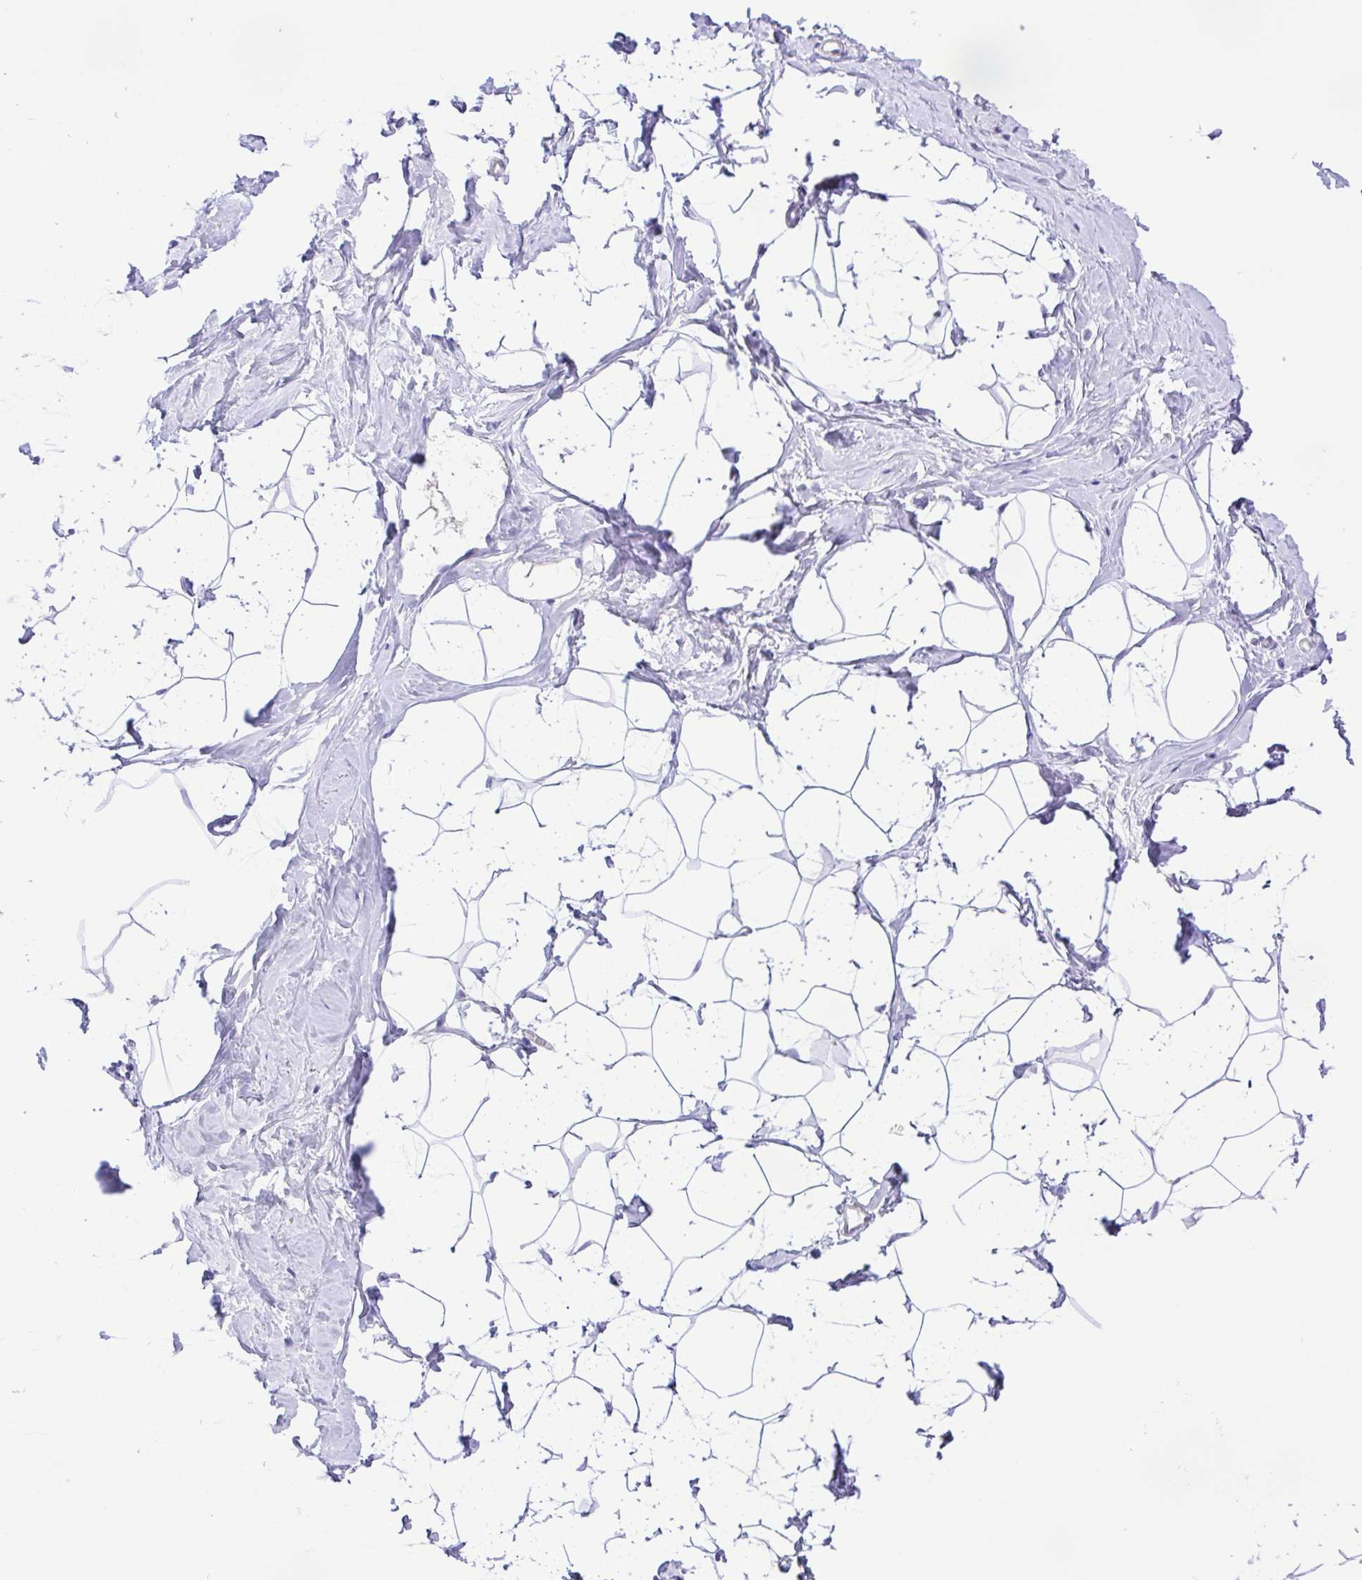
{"staining": {"intensity": "negative", "quantity": "none", "location": "none"}, "tissue": "breast", "cell_type": "Adipocytes", "image_type": "normal", "snomed": [{"axis": "morphology", "description": "Normal tissue, NOS"}, {"axis": "topography", "description": "Breast"}], "caption": "IHC histopathology image of benign breast stained for a protein (brown), which reveals no positivity in adipocytes. The staining was performed using DAB to visualize the protein expression in brown, while the nuclei were stained in blue with hematoxylin (Magnification: 20x).", "gene": "ISM2", "patient": {"sex": "female", "age": 32}}